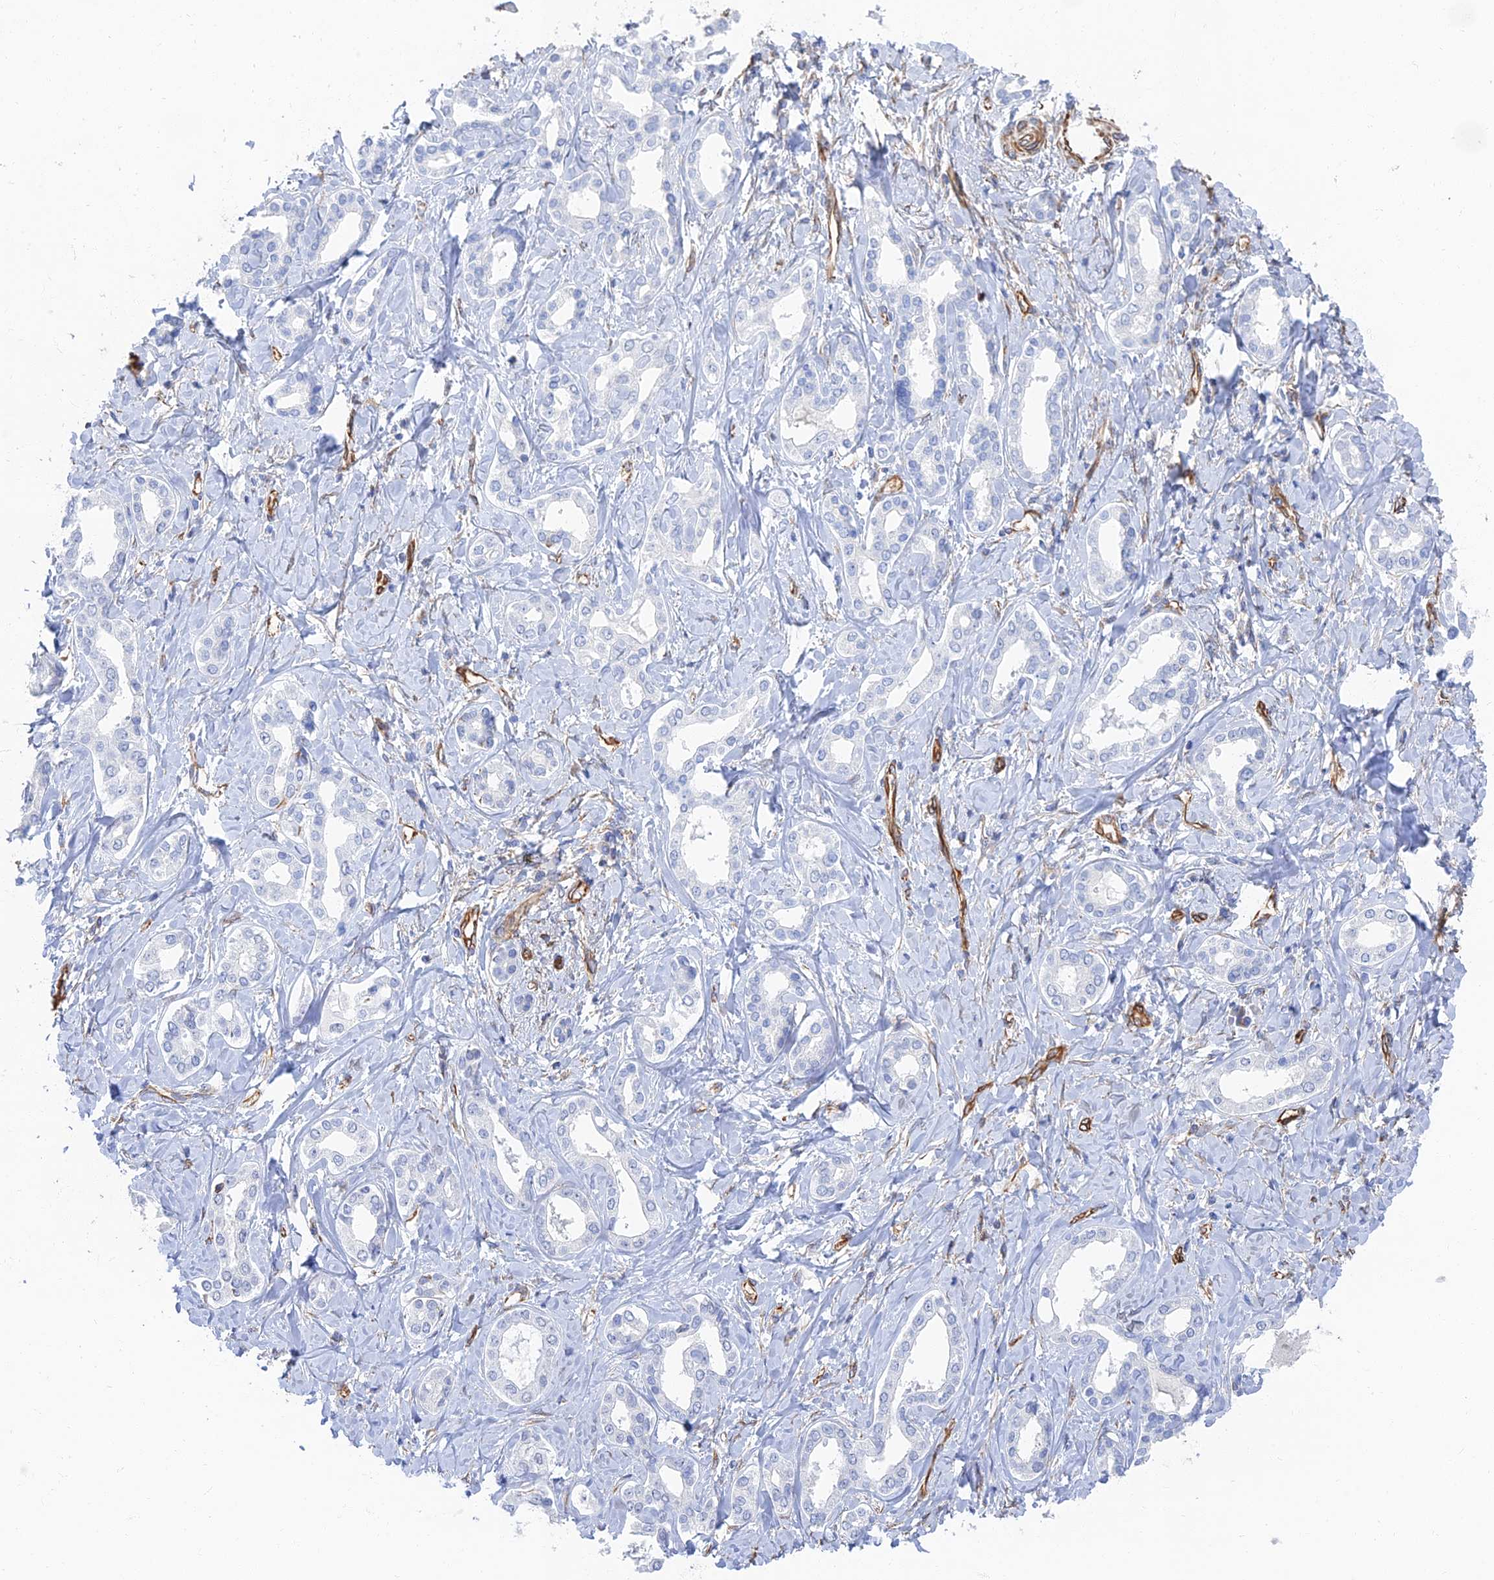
{"staining": {"intensity": "negative", "quantity": "none", "location": "none"}, "tissue": "liver cancer", "cell_type": "Tumor cells", "image_type": "cancer", "snomed": [{"axis": "morphology", "description": "Cholangiocarcinoma"}, {"axis": "topography", "description": "Liver"}], "caption": "High power microscopy micrograph of an immunohistochemistry (IHC) photomicrograph of liver cancer (cholangiocarcinoma), revealing no significant positivity in tumor cells.", "gene": "RMC1", "patient": {"sex": "female", "age": 77}}